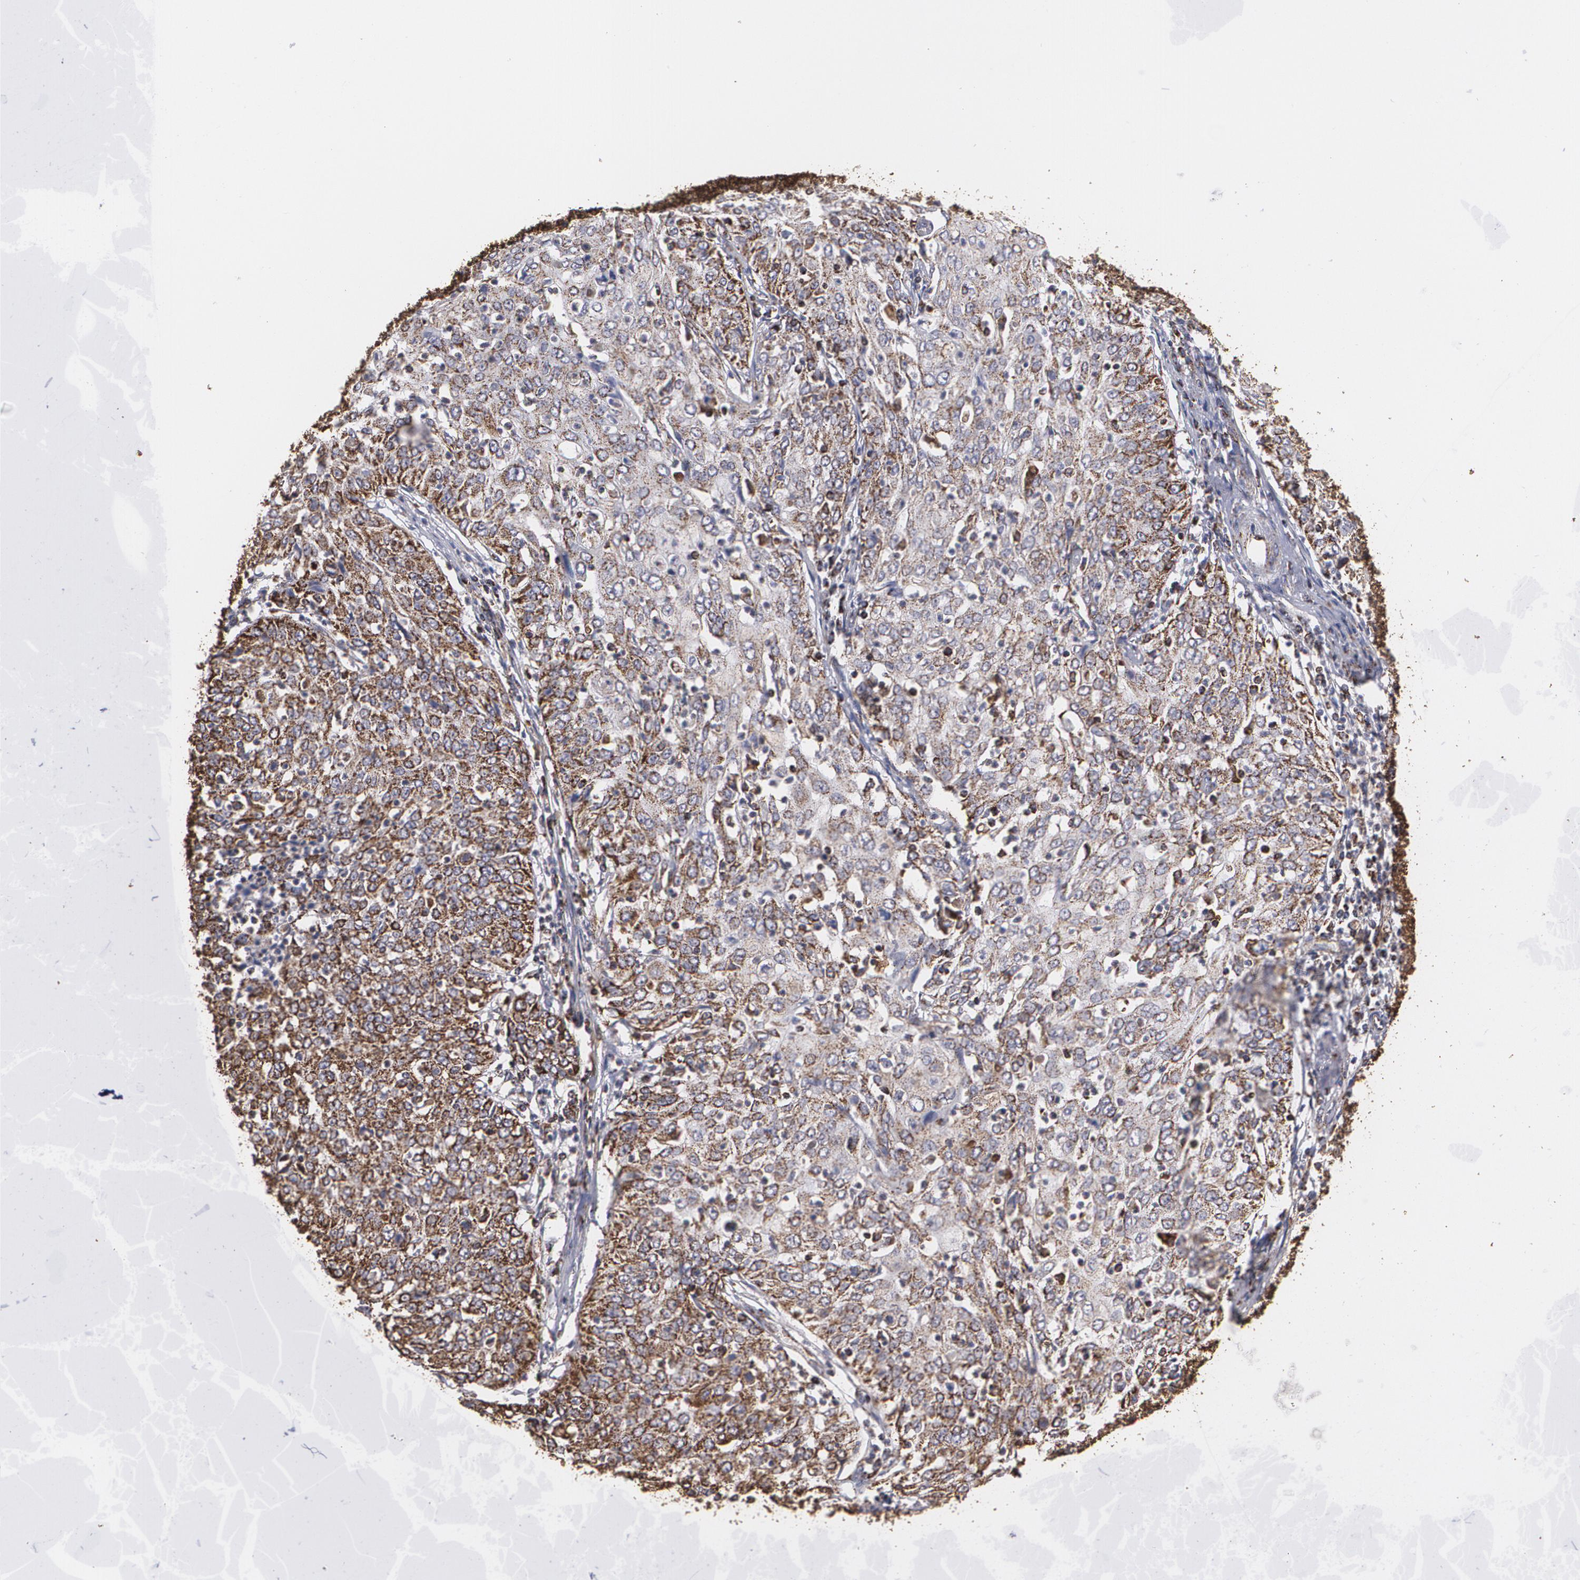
{"staining": {"intensity": "strong", "quantity": ">75%", "location": "cytoplasmic/membranous"}, "tissue": "cervical cancer", "cell_type": "Tumor cells", "image_type": "cancer", "snomed": [{"axis": "morphology", "description": "Squamous cell carcinoma, NOS"}, {"axis": "topography", "description": "Cervix"}], "caption": "Immunohistochemistry of human cervical cancer reveals high levels of strong cytoplasmic/membranous staining in approximately >75% of tumor cells. (DAB (3,3'-diaminobenzidine) IHC, brown staining for protein, blue staining for nuclei).", "gene": "HSPD1", "patient": {"sex": "female", "age": 39}}